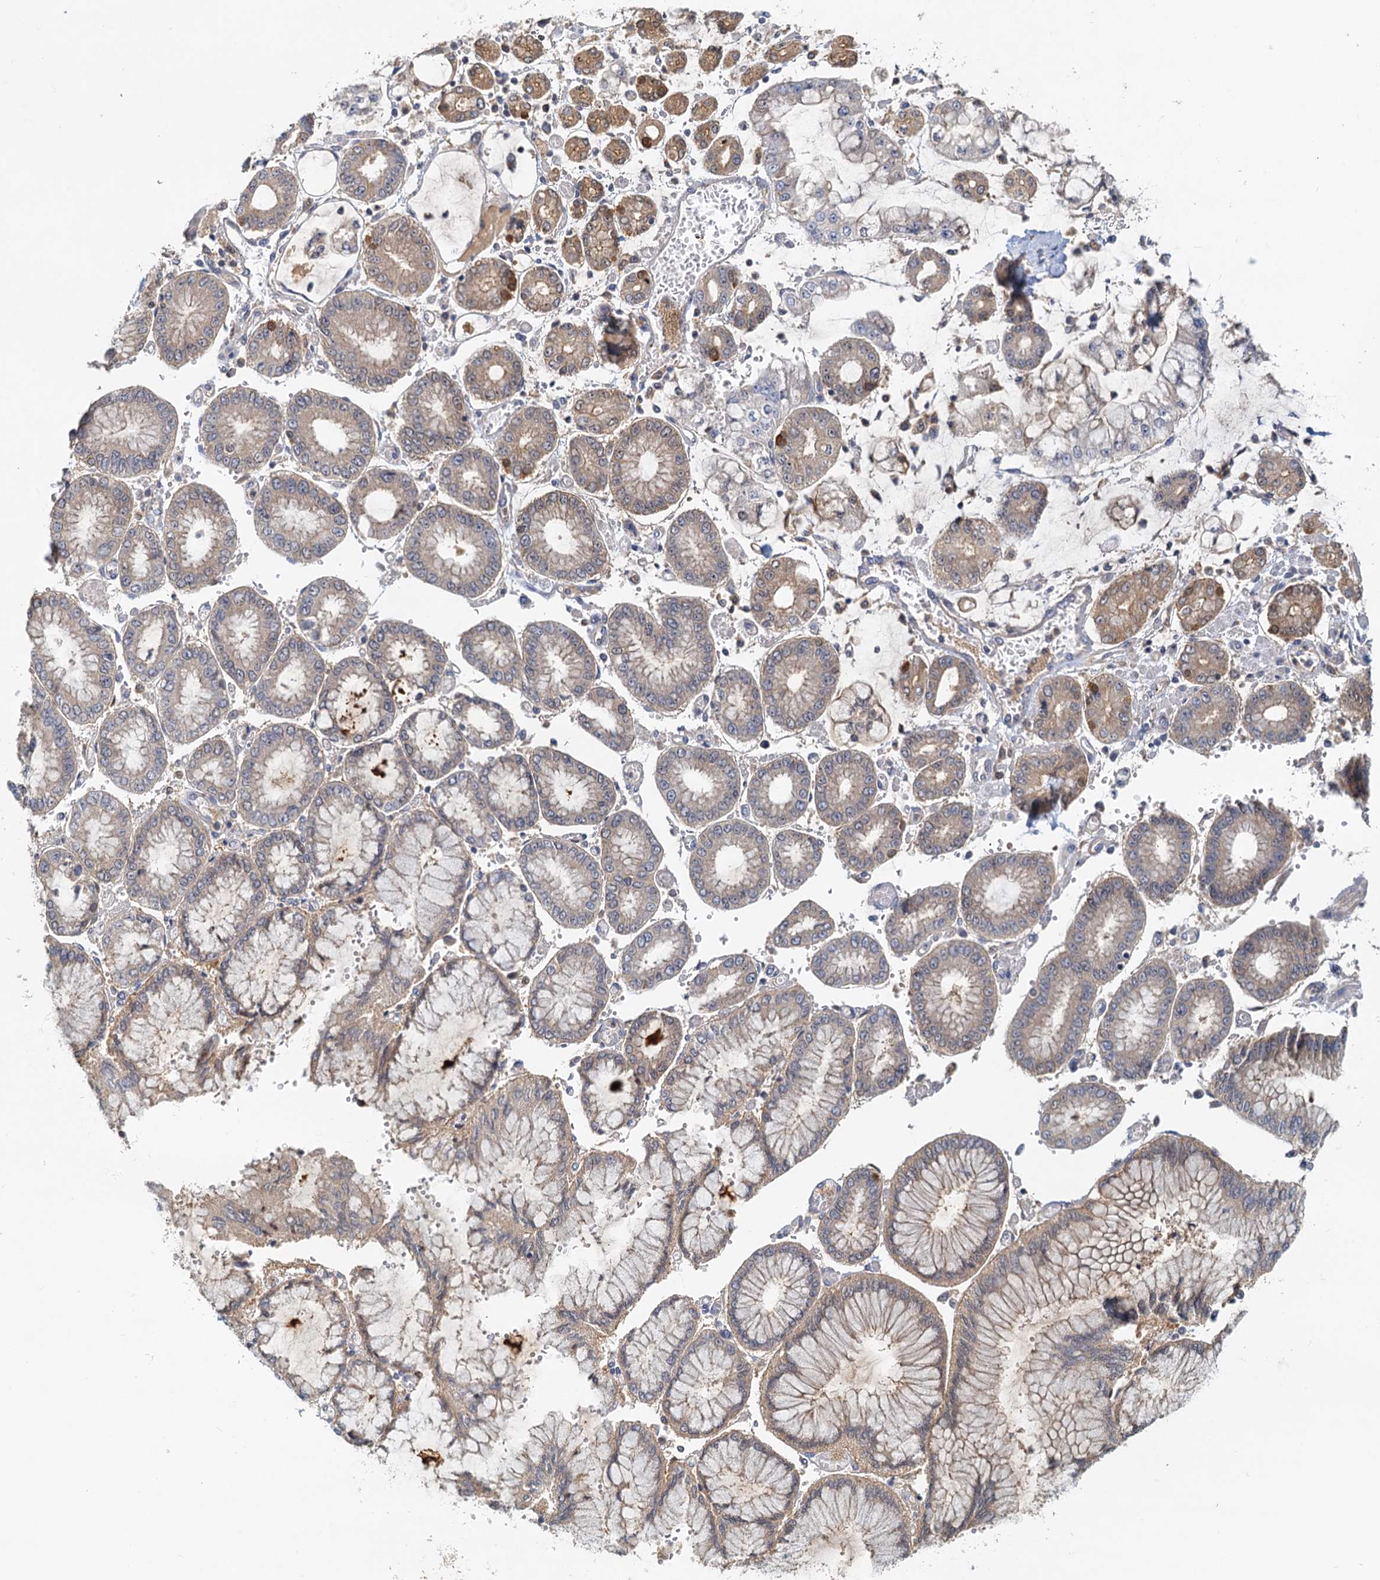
{"staining": {"intensity": "weak", "quantity": "<25%", "location": "cytoplasmic/membranous"}, "tissue": "stomach cancer", "cell_type": "Tumor cells", "image_type": "cancer", "snomed": [{"axis": "morphology", "description": "Adenocarcinoma, NOS"}, {"axis": "topography", "description": "Stomach"}], "caption": "Tumor cells are negative for protein expression in human stomach cancer.", "gene": "TOLLIP", "patient": {"sex": "male", "age": 76}}